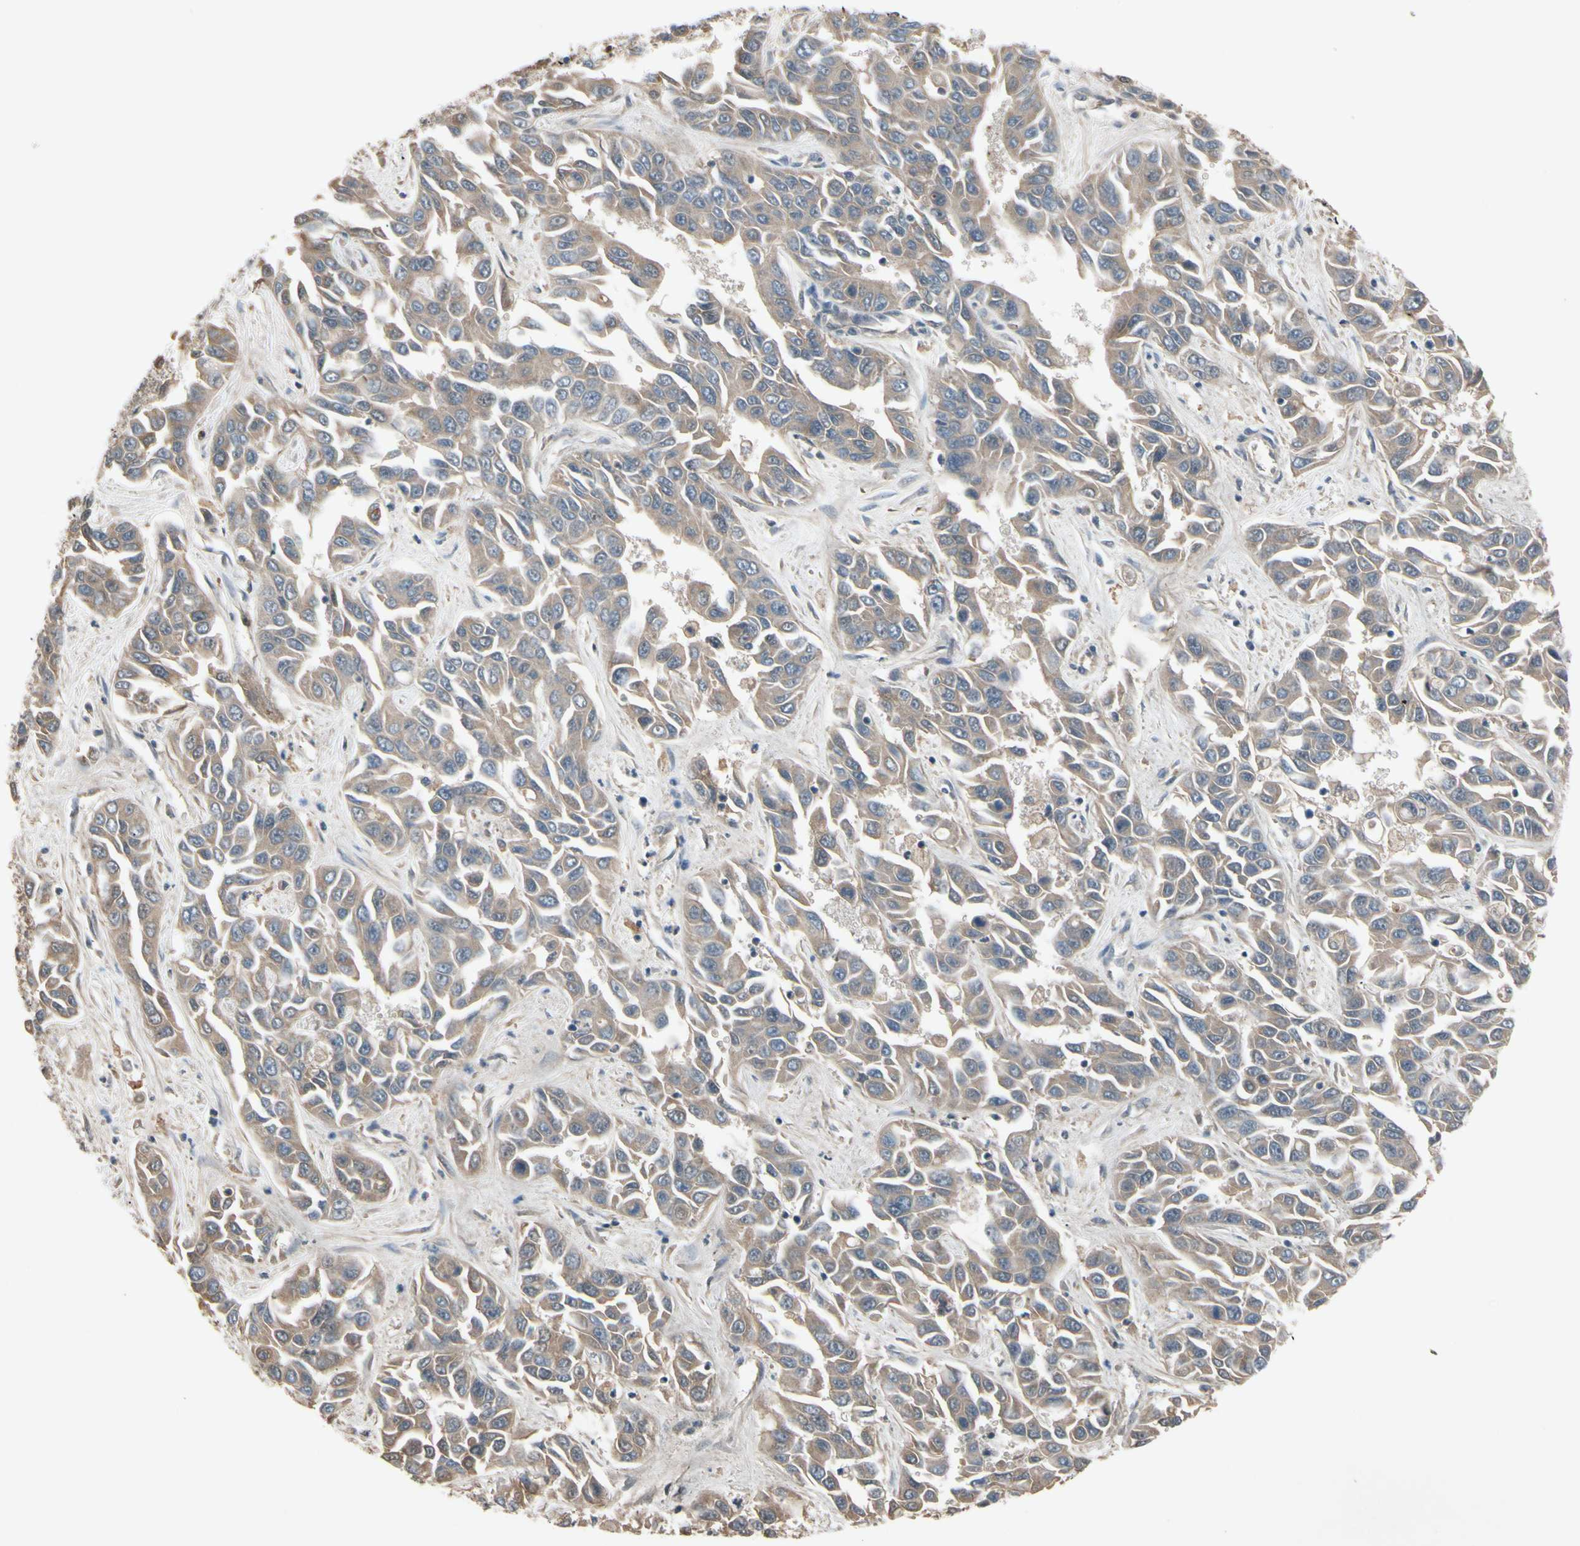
{"staining": {"intensity": "moderate", "quantity": ">75%", "location": "cytoplasmic/membranous"}, "tissue": "liver cancer", "cell_type": "Tumor cells", "image_type": "cancer", "snomed": [{"axis": "morphology", "description": "Cholangiocarcinoma"}, {"axis": "topography", "description": "Liver"}], "caption": "This image demonstrates IHC staining of liver cancer (cholangiocarcinoma), with medium moderate cytoplasmic/membranous expression in approximately >75% of tumor cells.", "gene": "NSF", "patient": {"sex": "female", "age": 52}}